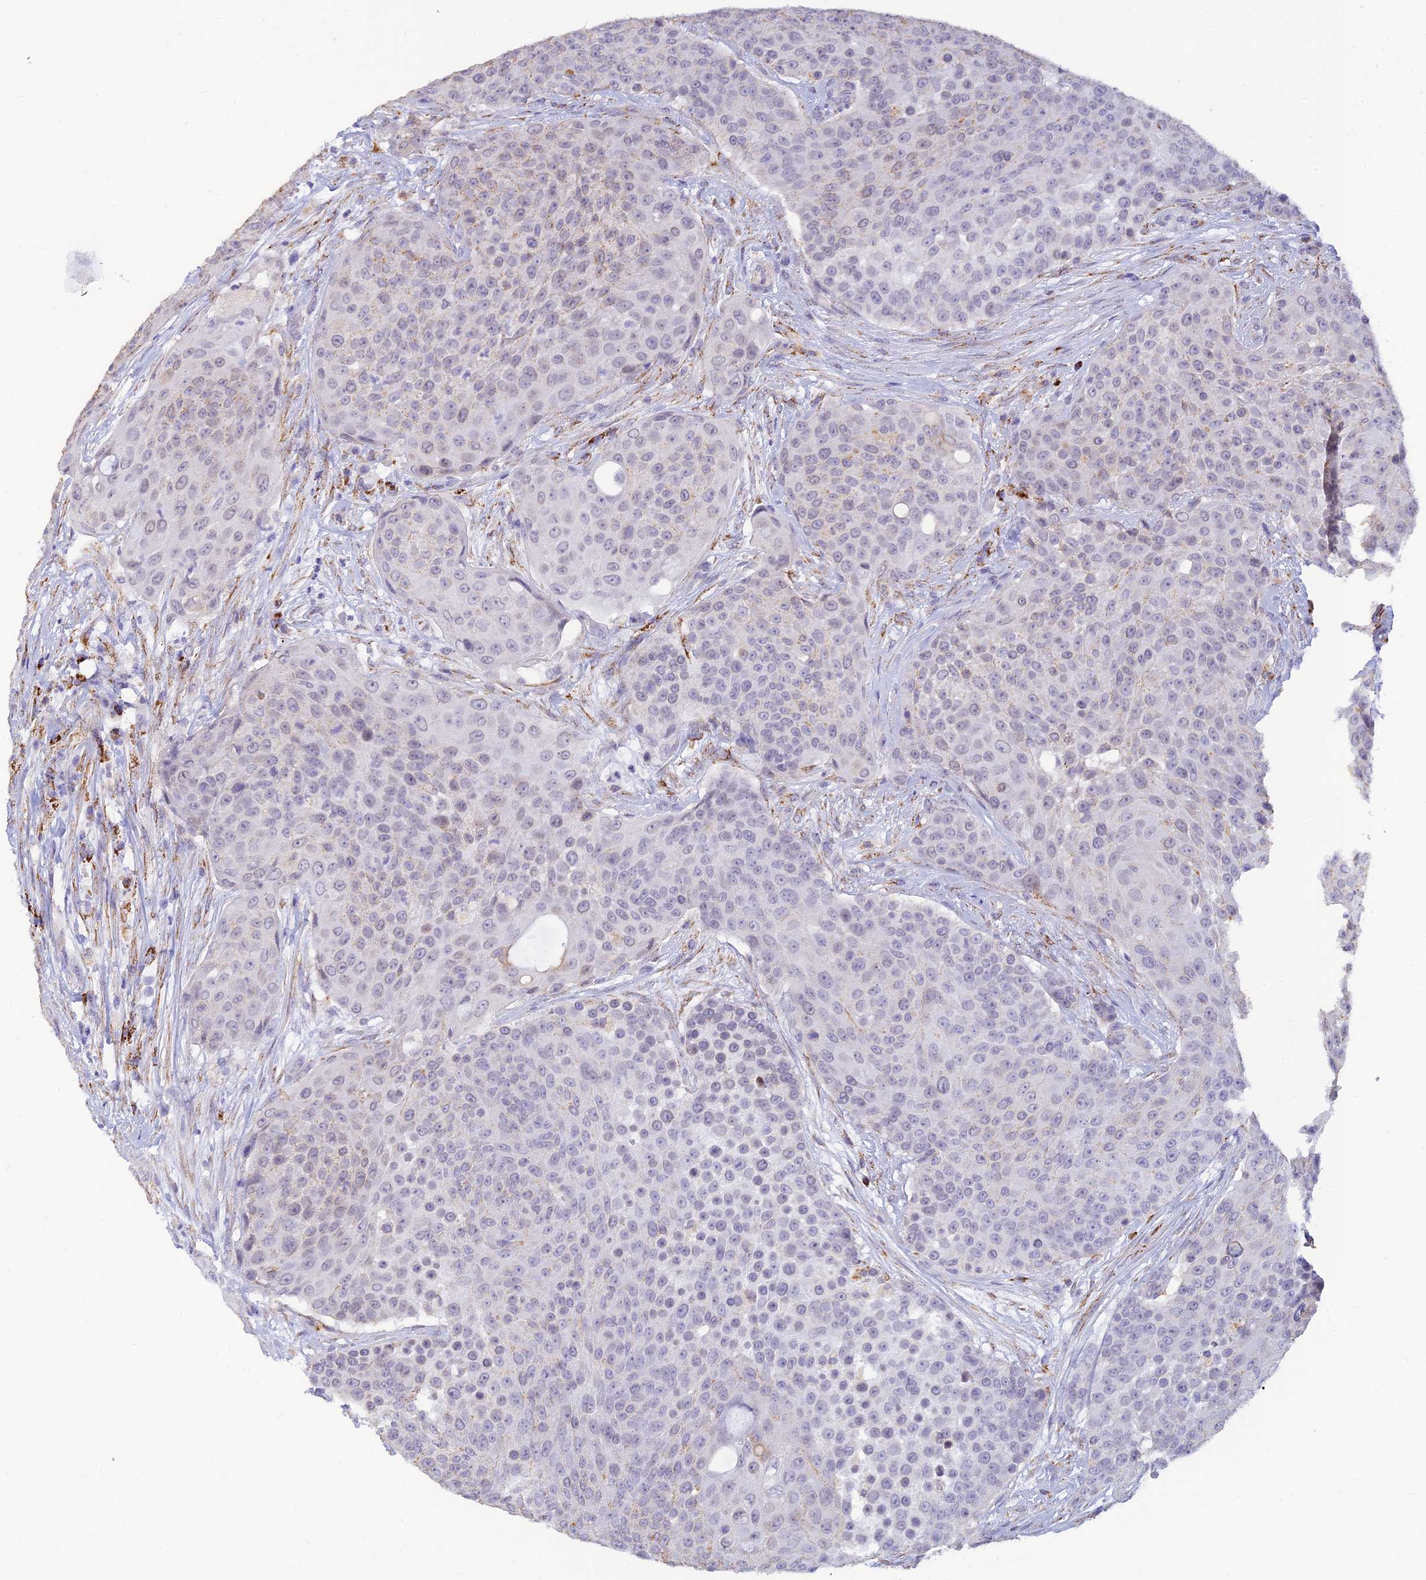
{"staining": {"intensity": "weak", "quantity": "<25%", "location": "nuclear"}, "tissue": "urothelial cancer", "cell_type": "Tumor cells", "image_type": "cancer", "snomed": [{"axis": "morphology", "description": "Urothelial carcinoma, High grade"}, {"axis": "topography", "description": "Urinary bladder"}], "caption": "High-grade urothelial carcinoma was stained to show a protein in brown. There is no significant staining in tumor cells. The staining was performed using DAB (3,3'-diaminobenzidine) to visualize the protein expression in brown, while the nuclei were stained in blue with hematoxylin (Magnification: 20x).", "gene": "ALDH1L2", "patient": {"sex": "female", "age": 63}}